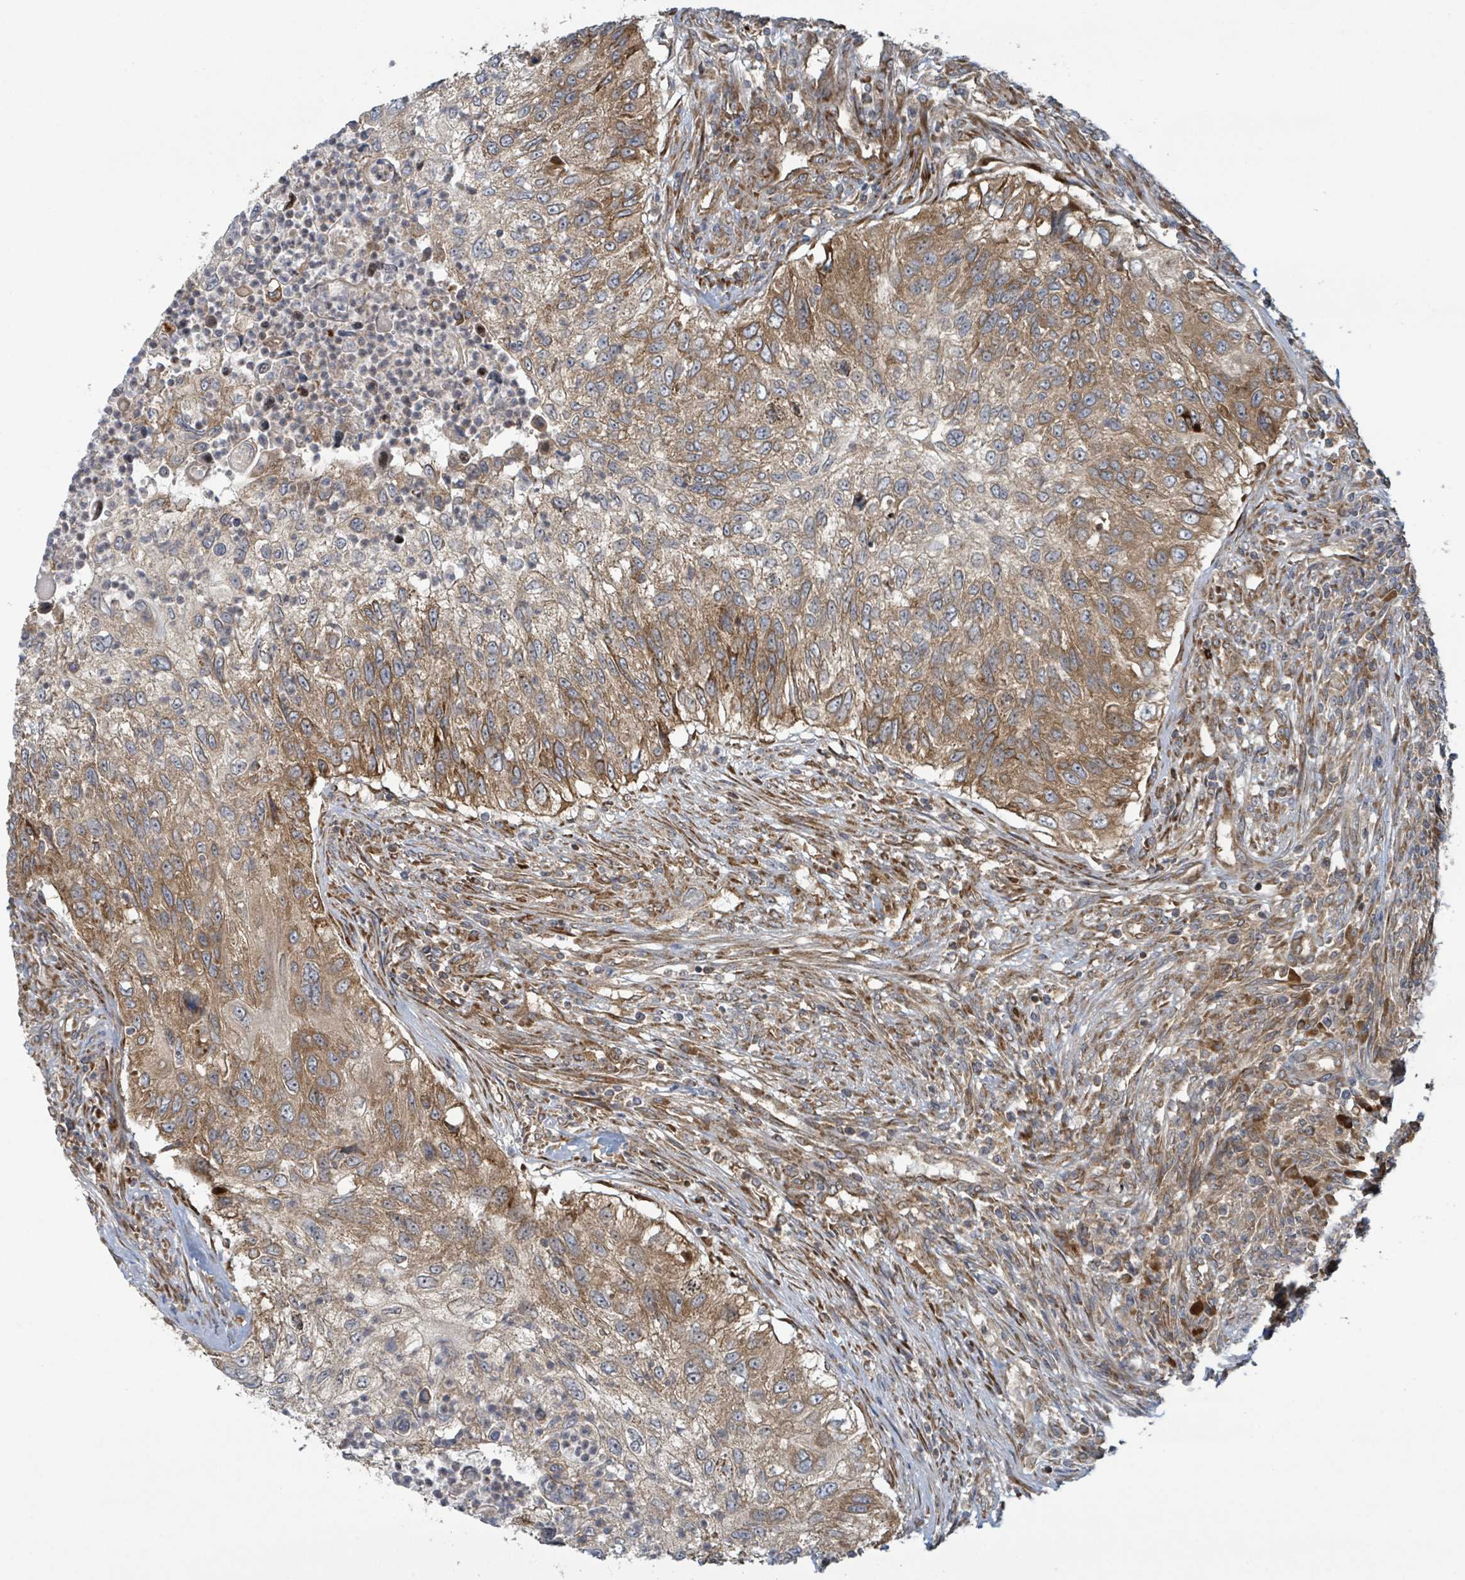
{"staining": {"intensity": "moderate", "quantity": "25%-75%", "location": "cytoplasmic/membranous"}, "tissue": "urothelial cancer", "cell_type": "Tumor cells", "image_type": "cancer", "snomed": [{"axis": "morphology", "description": "Urothelial carcinoma, High grade"}, {"axis": "topography", "description": "Urinary bladder"}], "caption": "An image of human urothelial cancer stained for a protein demonstrates moderate cytoplasmic/membranous brown staining in tumor cells. (DAB (3,3'-diaminobenzidine) IHC with brightfield microscopy, high magnification).", "gene": "OR51E1", "patient": {"sex": "female", "age": 60}}